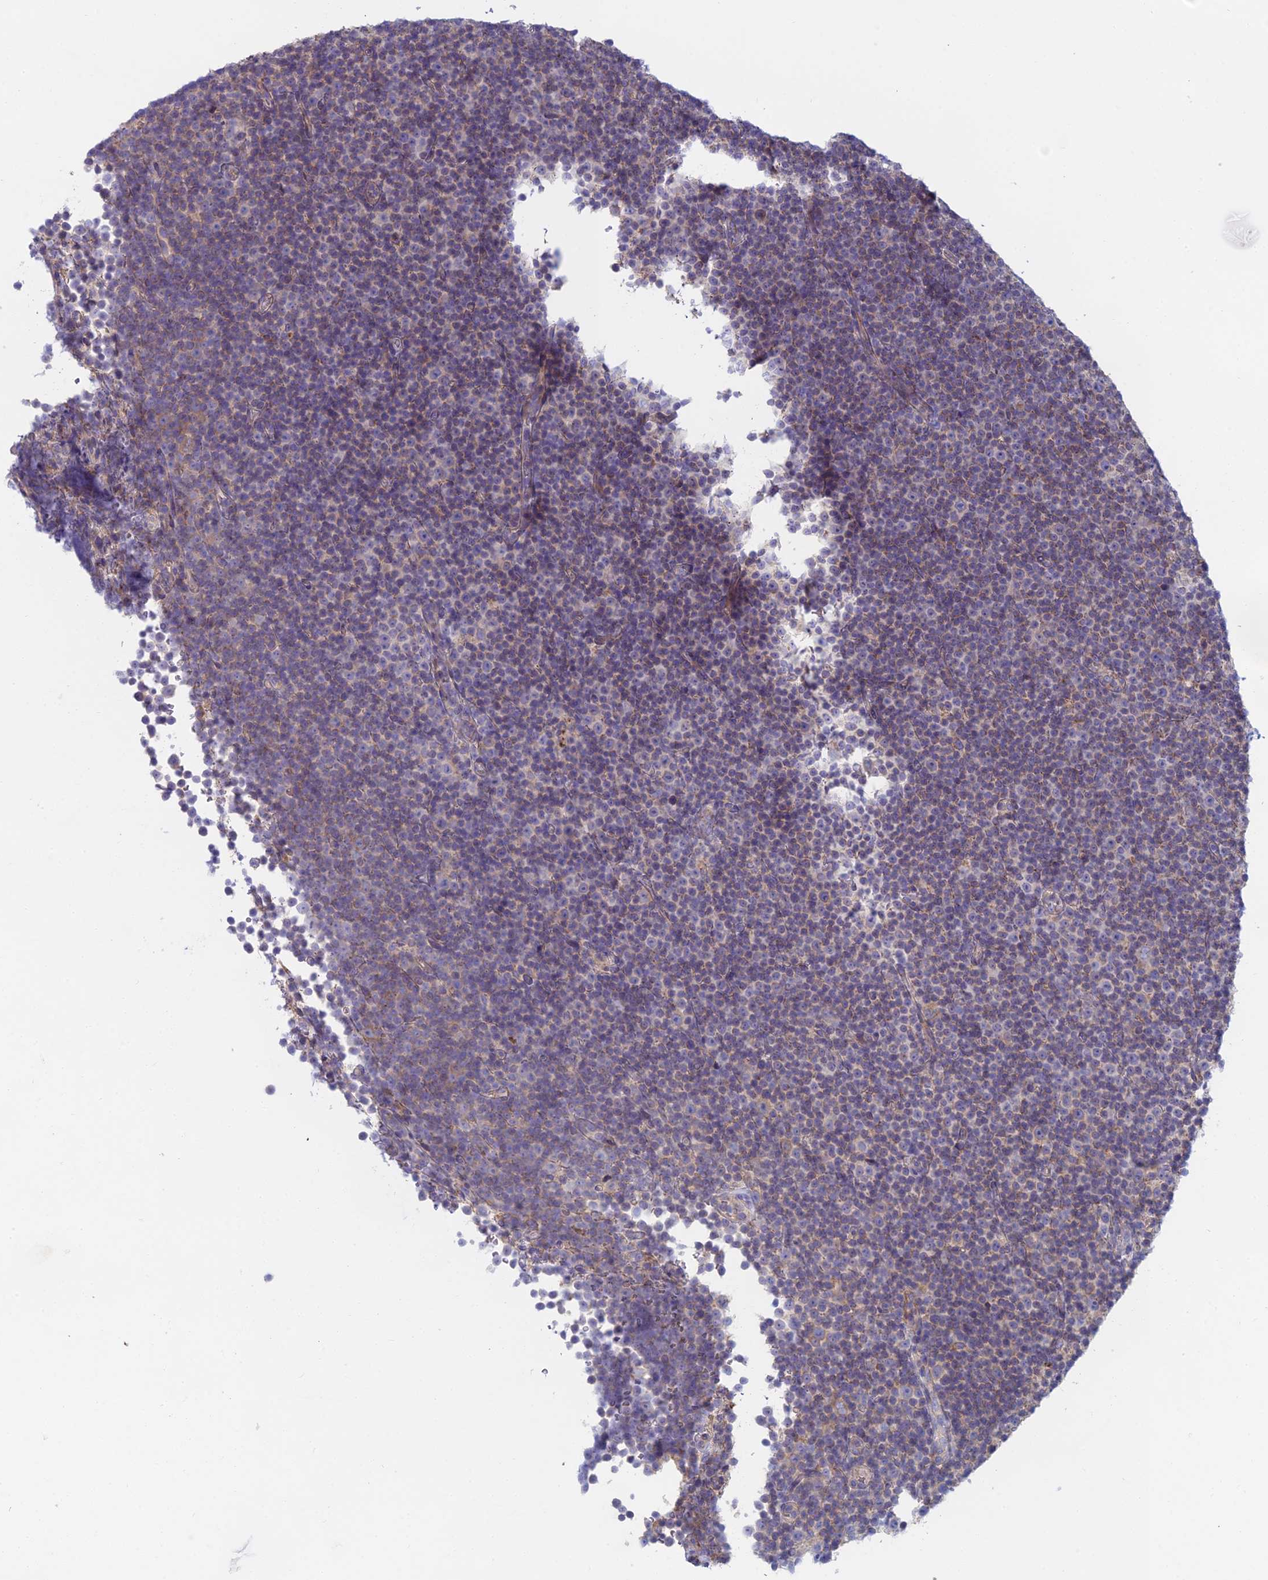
{"staining": {"intensity": "negative", "quantity": "none", "location": "none"}, "tissue": "lymphoma", "cell_type": "Tumor cells", "image_type": "cancer", "snomed": [{"axis": "morphology", "description": "Malignant lymphoma, non-Hodgkin's type, Low grade"}, {"axis": "topography", "description": "Lymph node"}], "caption": "Tumor cells show no significant positivity in lymphoma. (Brightfield microscopy of DAB (3,3'-diaminobenzidine) immunohistochemistry at high magnification).", "gene": "IFTAP", "patient": {"sex": "female", "age": 67}}